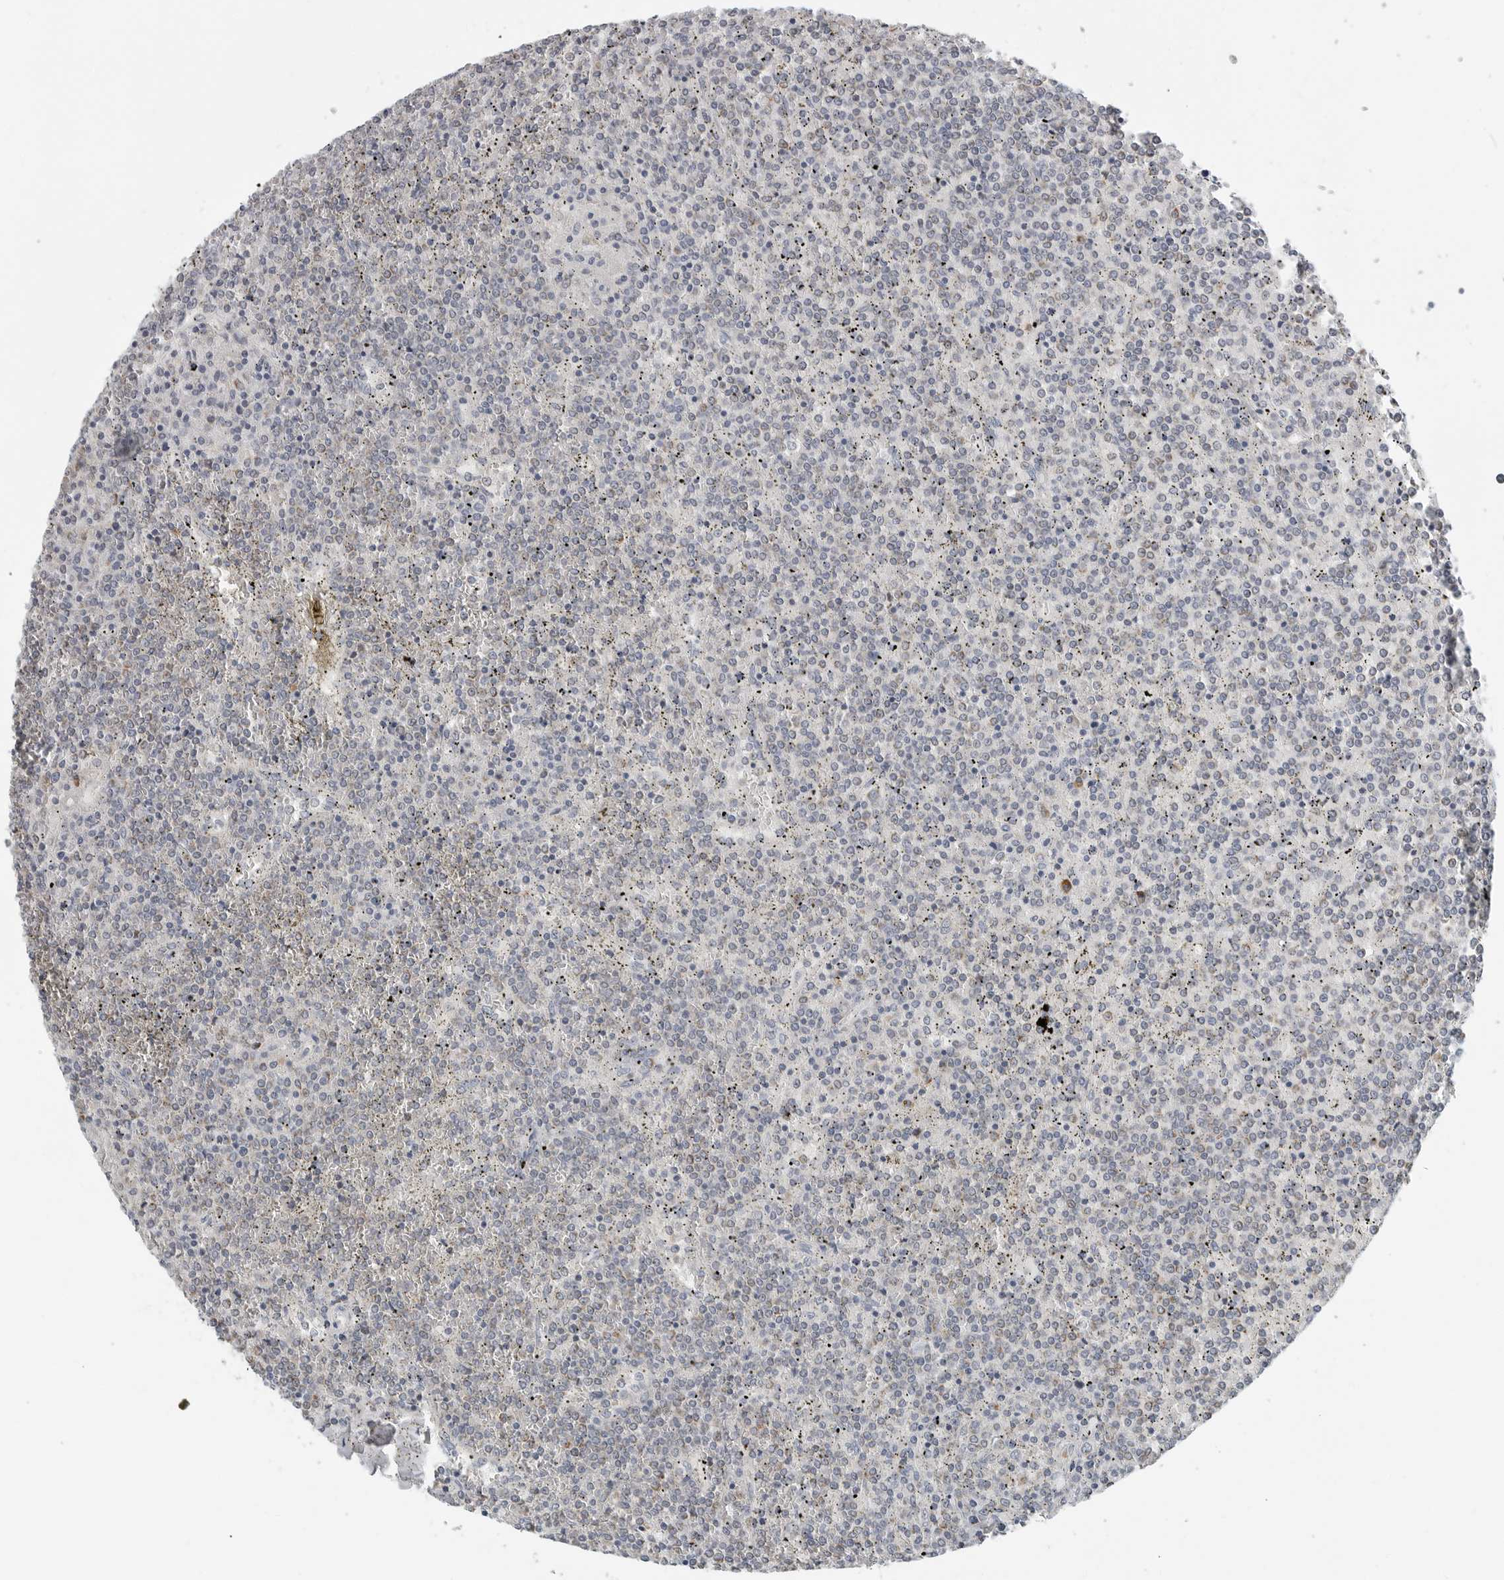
{"staining": {"intensity": "negative", "quantity": "none", "location": "none"}, "tissue": "lymphoma", "cell_type": "Tumor cells", "image_type": "cancer", "snomed": [{"axis": "morphology", "description": "Malignant lymphoma, non-Hodgkin's type, Low grade"}, {"axis": "topography", "description": "Spleen"}], "caption": "This image is of malignant lymphoma, non-Hodgkin's type (low-grade) stained with immunohistochemistry to label a protein in brown with the nuclei are counter-stained blue. There is no staining in tumor cells.", "gene": "IL12RB2", "patient": {"sex": "female", "age": 19}}